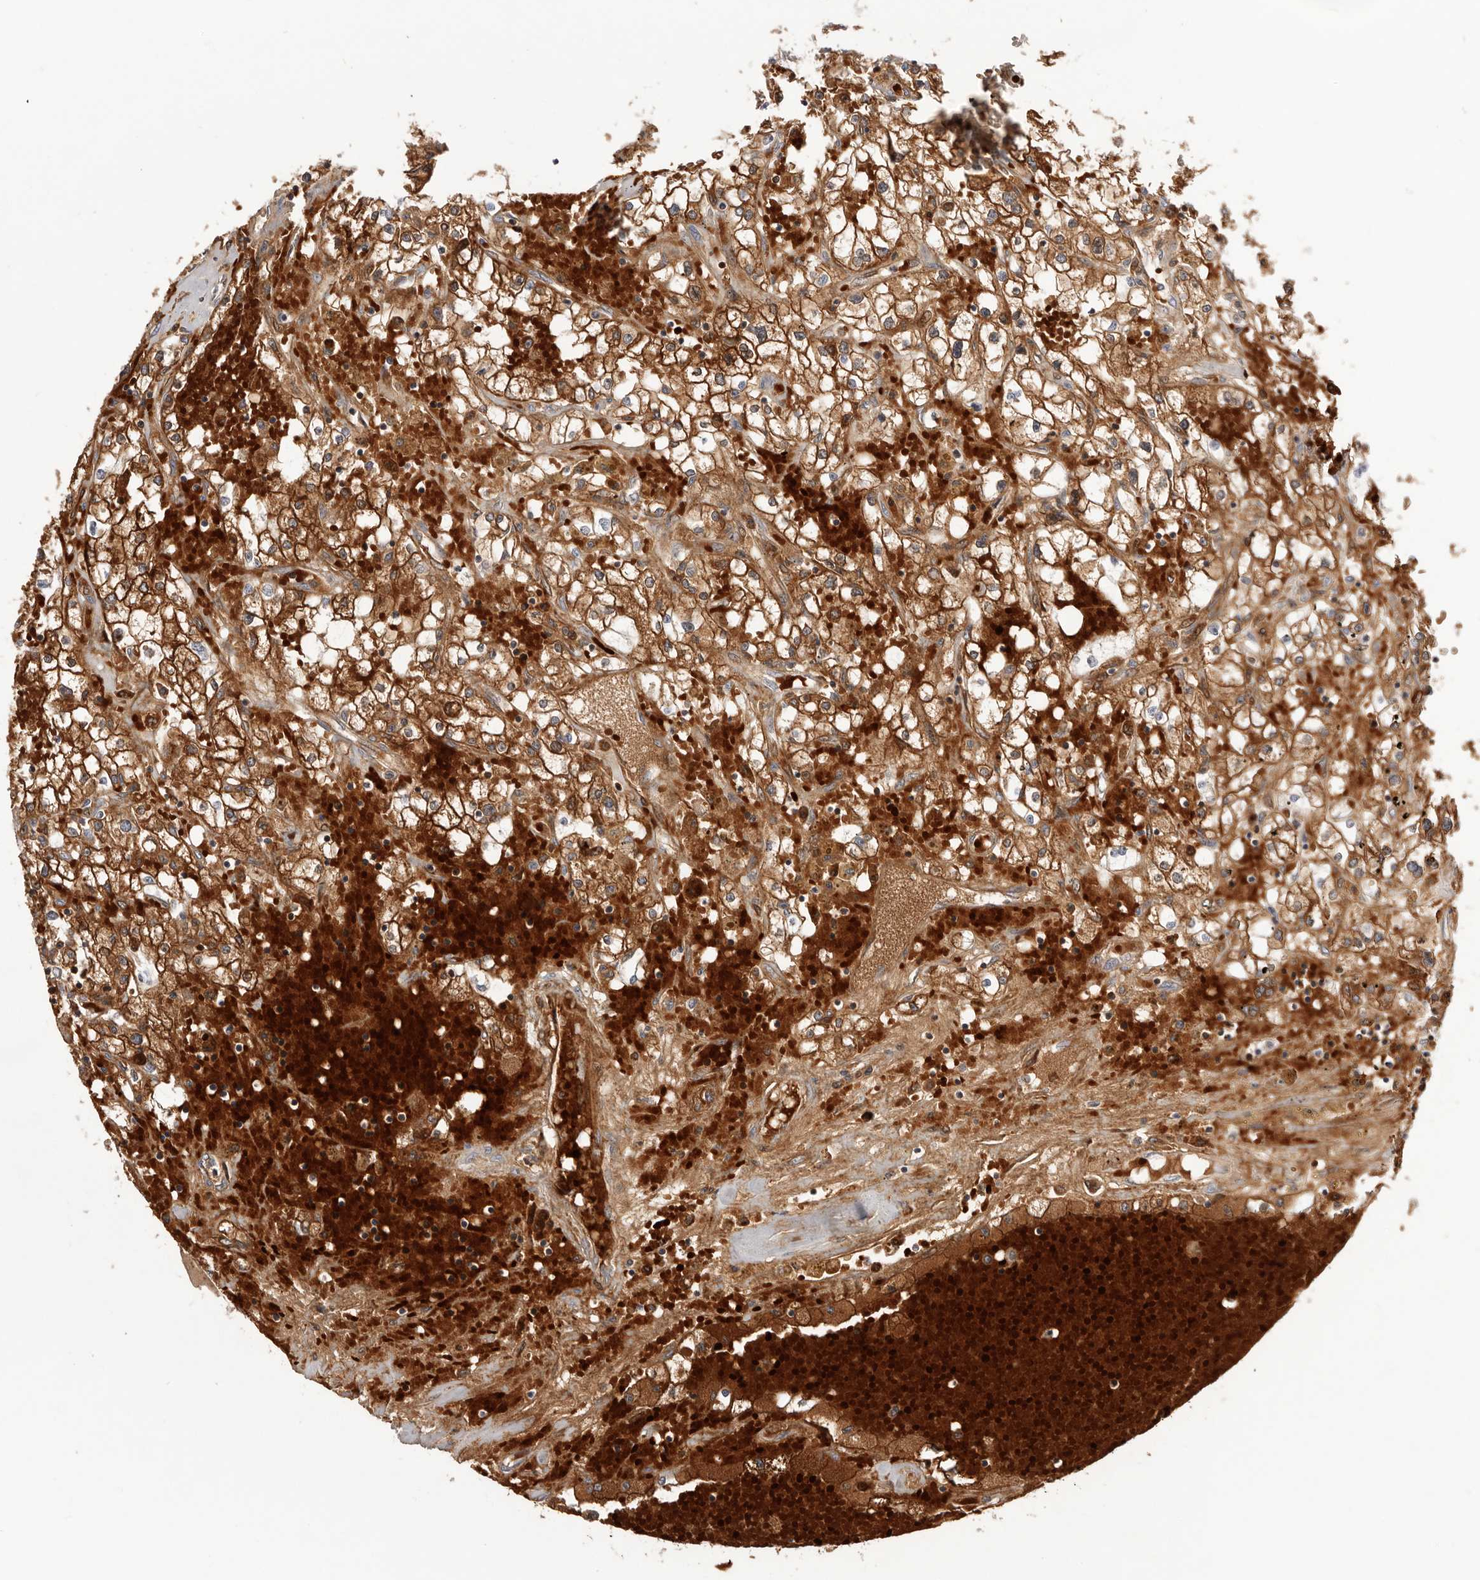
{"staining": {"intensity": "moderate", "quantity": ">75%", "location": "cytoplasmic/membranous"}, "tissue": "renal cancer", "cell_type": "Tumor cells", "image_type": "cancer", "snomed": [{"axis": "morphology", "description": "Adenocarcinoma, NOS"}, {"axis": "topography", "description": "Kidney"}], "caption": "High-power microscopy captured an immunohistochemistry (IHC) micrograph of renal cancer (adenocarcinoma), revealing moderate cytoplasmic/membranous staining in about >75% of tumor cells.", "gene": "RNF213", "patient": {"sex": "male", "age": 56}}